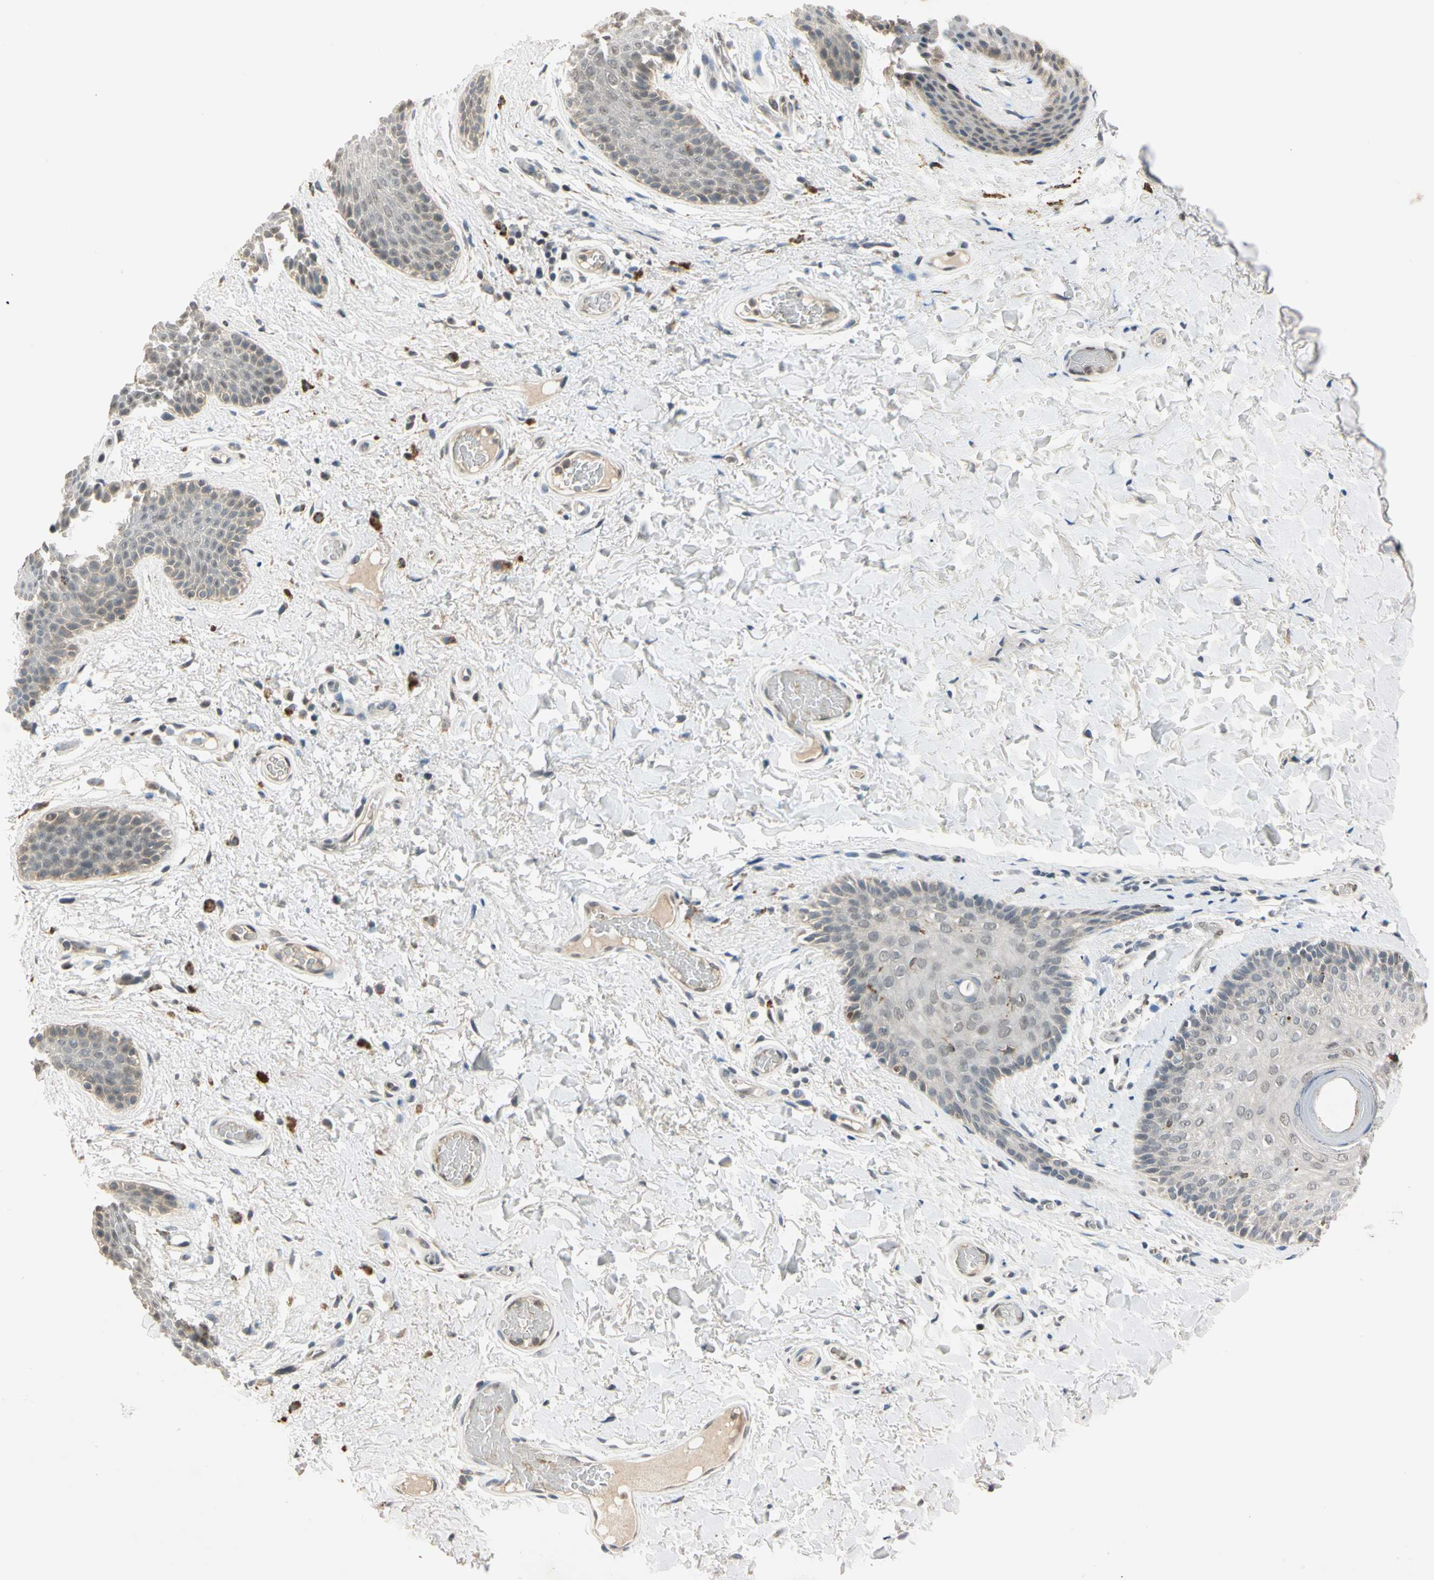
{"staining": {"intensity": "weak", "quantity": "25%-75%", "location": "cytoplasmic/membranous"}, "tissue": "skin", "cell_type": "Epidermal cells", "image_type": "normal", "snomed": [{"axis": "morphology", "description": "Normal tissue, NOS"}, {"axis": "topography", "description": "Anal"}], "caption": "Immunohistochemistry (DAB) staining of unremarkable human skin exhibits weak cytoplasmic/membranous protein positivity in approximately 25%-75% of epidermal cells. (DAB IHC, brown staining for protein, blue staining for nuclei).", "gene": "RIOX2", "patient": {"sex": "male", "age": 74}}